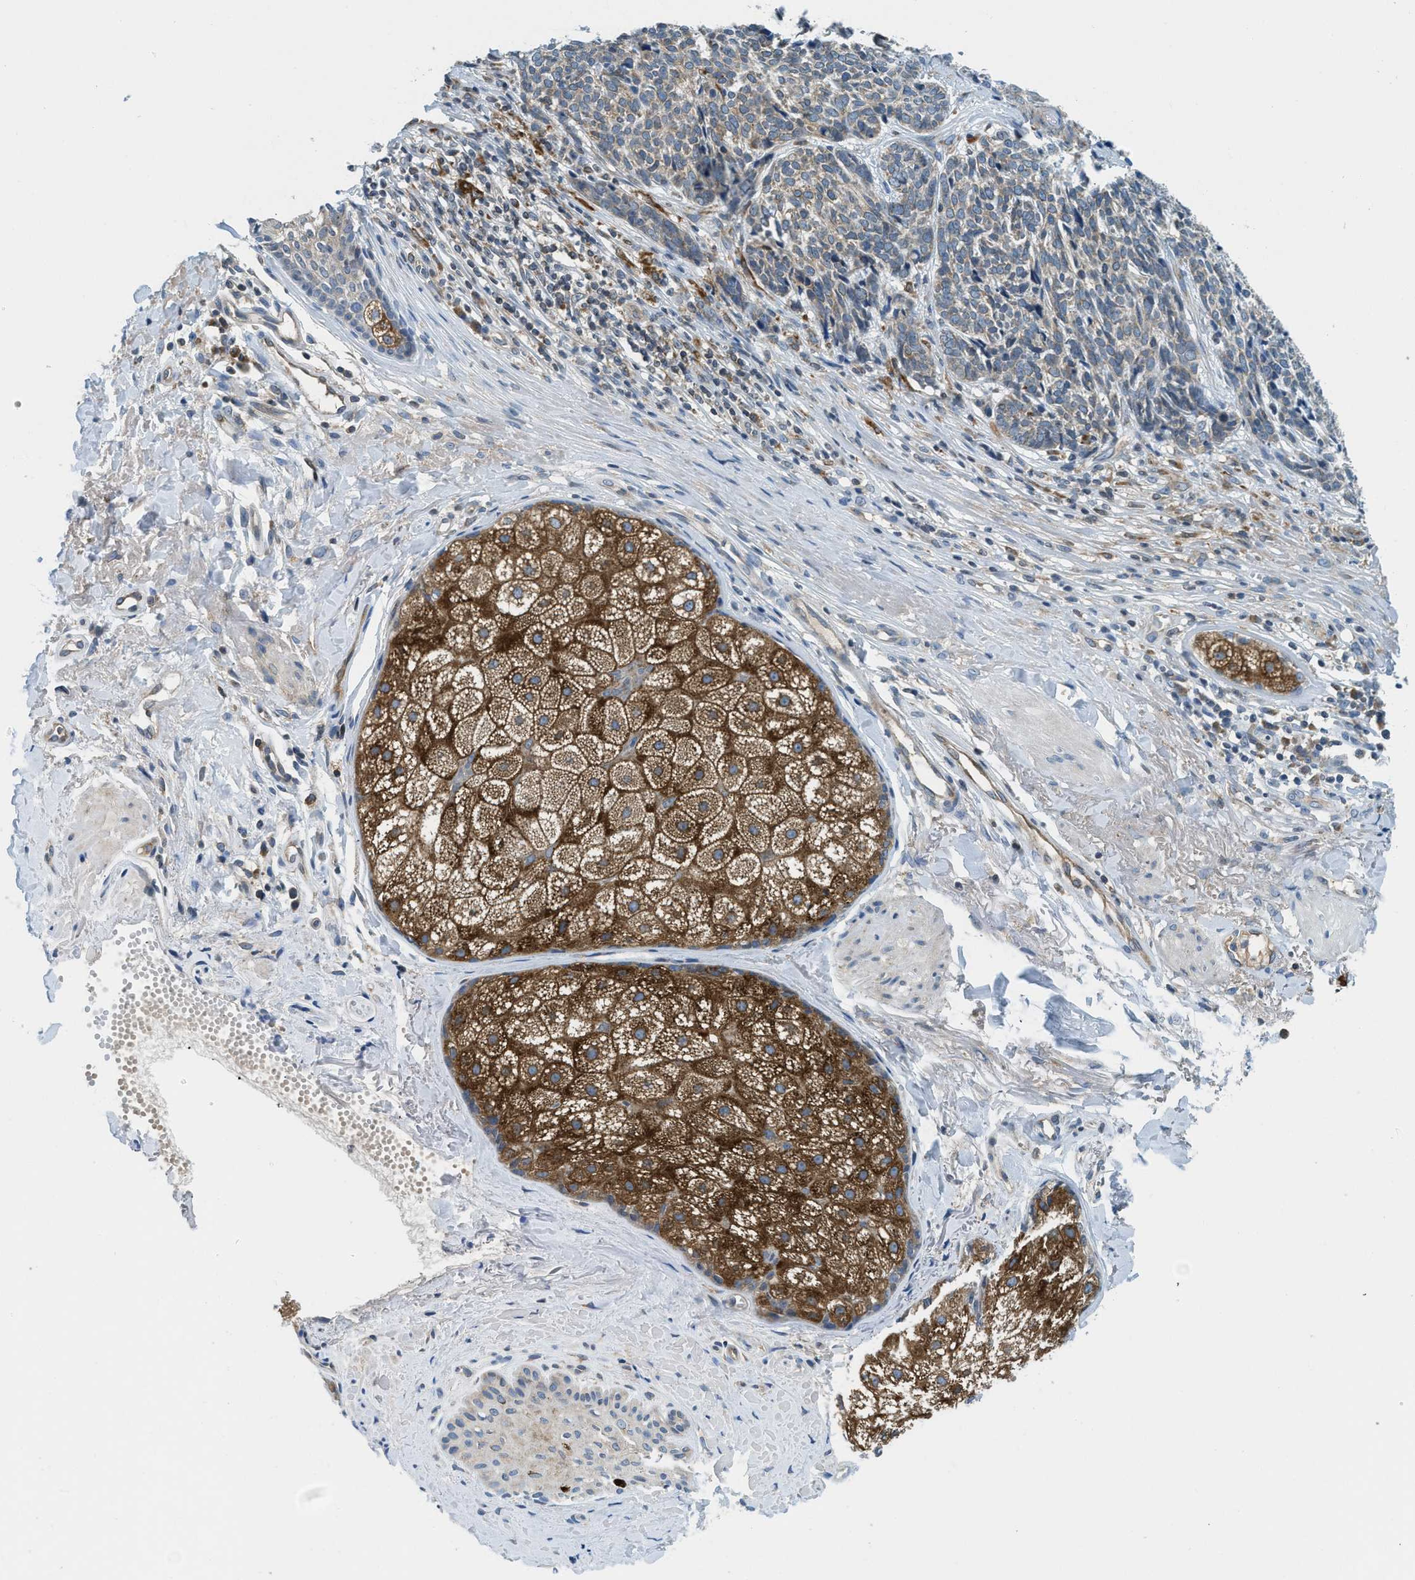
{"staining": {"intensity": "weak", "quantity": ">75%", "location": "cytoplasmic/membranous"}, "tissue": "skin cancer", "cell_type": "Tumor cells", "image_type": "cancer", "snomed": [{"axis": "morphology", "description": "Basal cell carcinoma"}, {"axis": "topography", "description": "Skin"}], "caption": "Brown immunohistochemical staining in human basal cell carcinoma (skin) displays weak cytoplasmic/membranous expression in approximately >75% of tumor cells.", "gene": "BCAP31", "patient": {"sex": "male", "age": 84}}